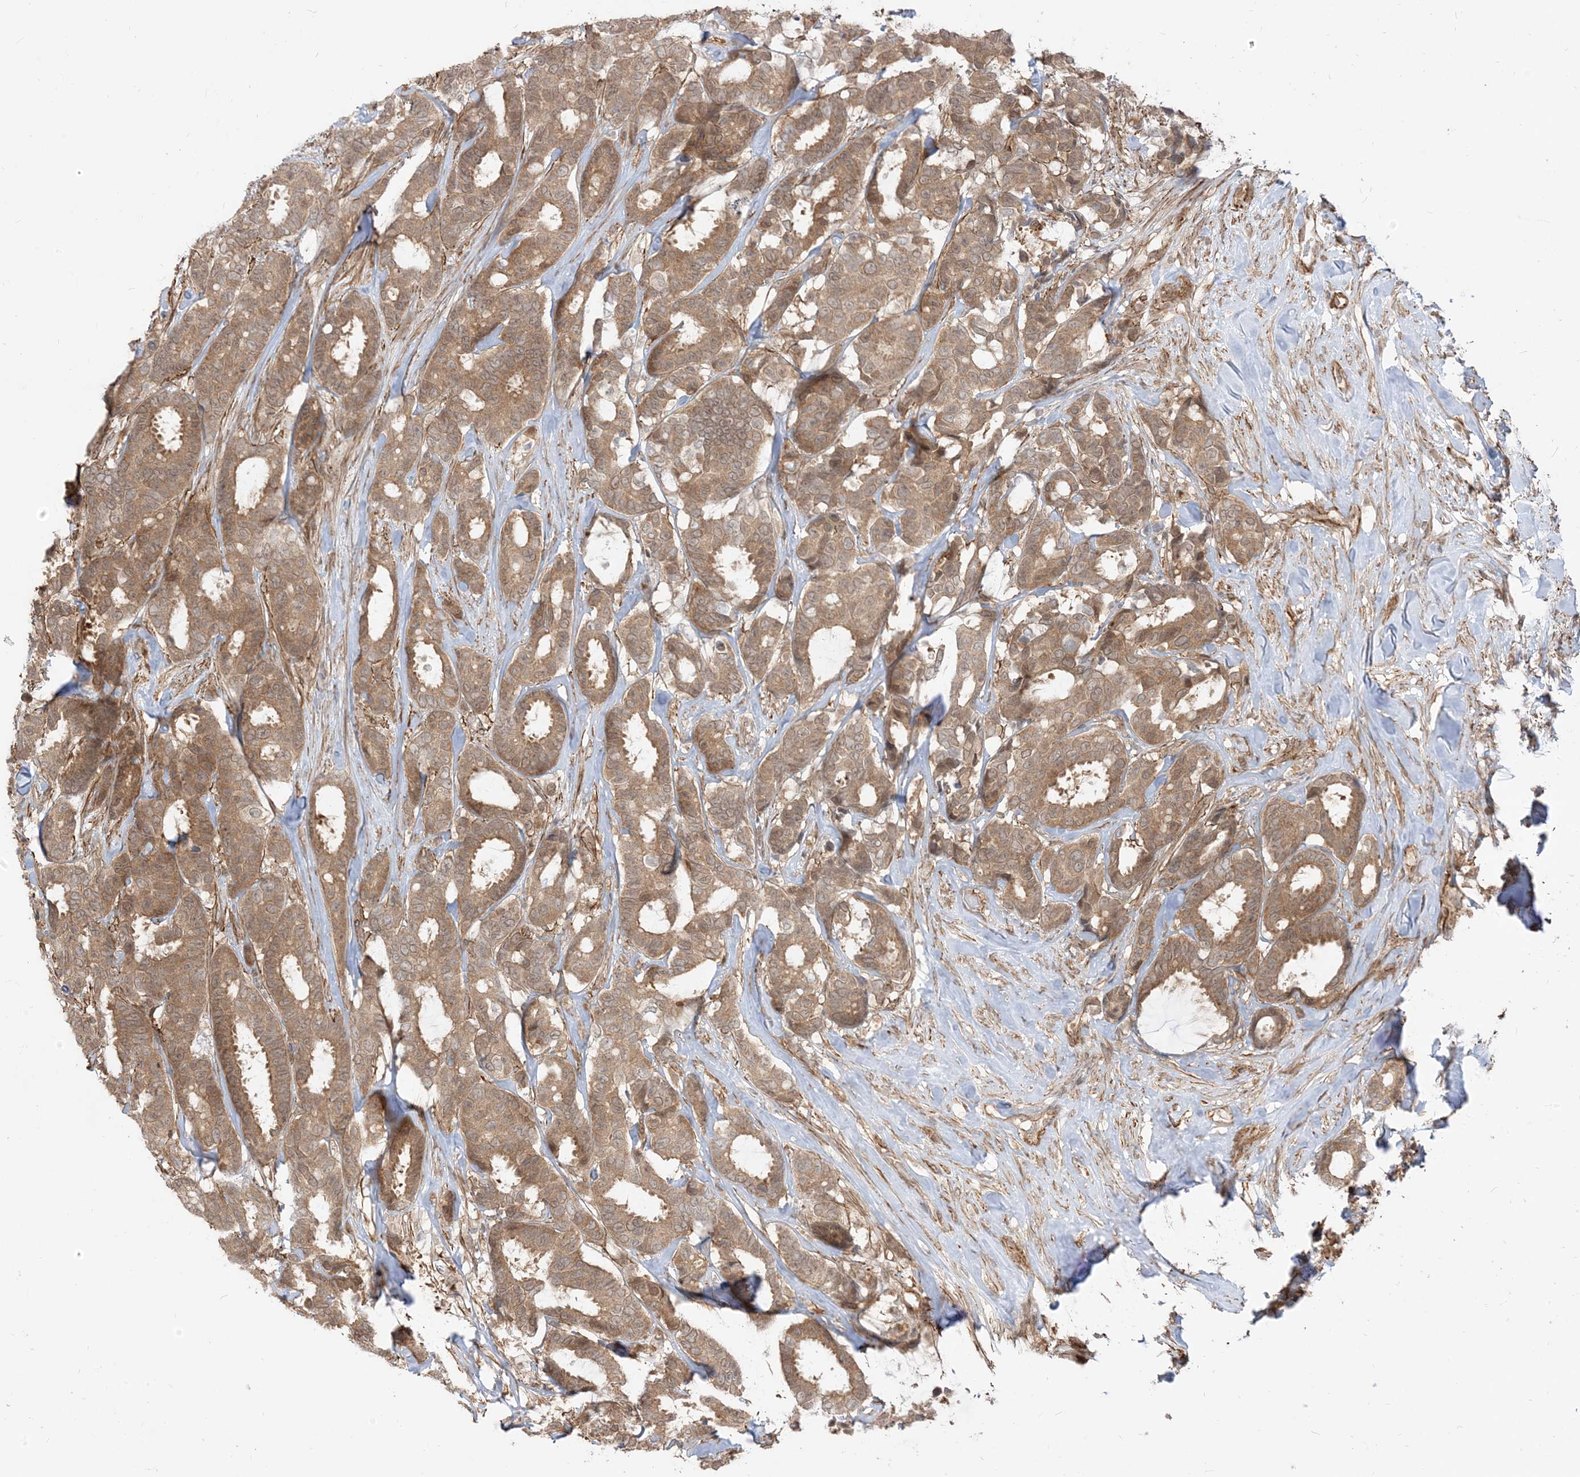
{"staining": {"intensity": "moderate", "quantity": ">75%", "location": "cytoplasmic/membranous"}, "tissue": "breast cancer", "cell_type": "Tumor cells", "image_type": "cancer", "snomed": [{"axis": "morphology", "description": "Duct carcinoma"}, {"axis": "topography", "description": "Breast"}], "caption": "This histopathology image displays immunohistochemistry (IHC) staining of human infiltrating ductal carcinoma (breast), with medium moderate cytoplasmic/membranous positivity in approximately >75% of tumor cells.", "gene": "TBCC", "patient": {"sex": "female", "age": 87}}